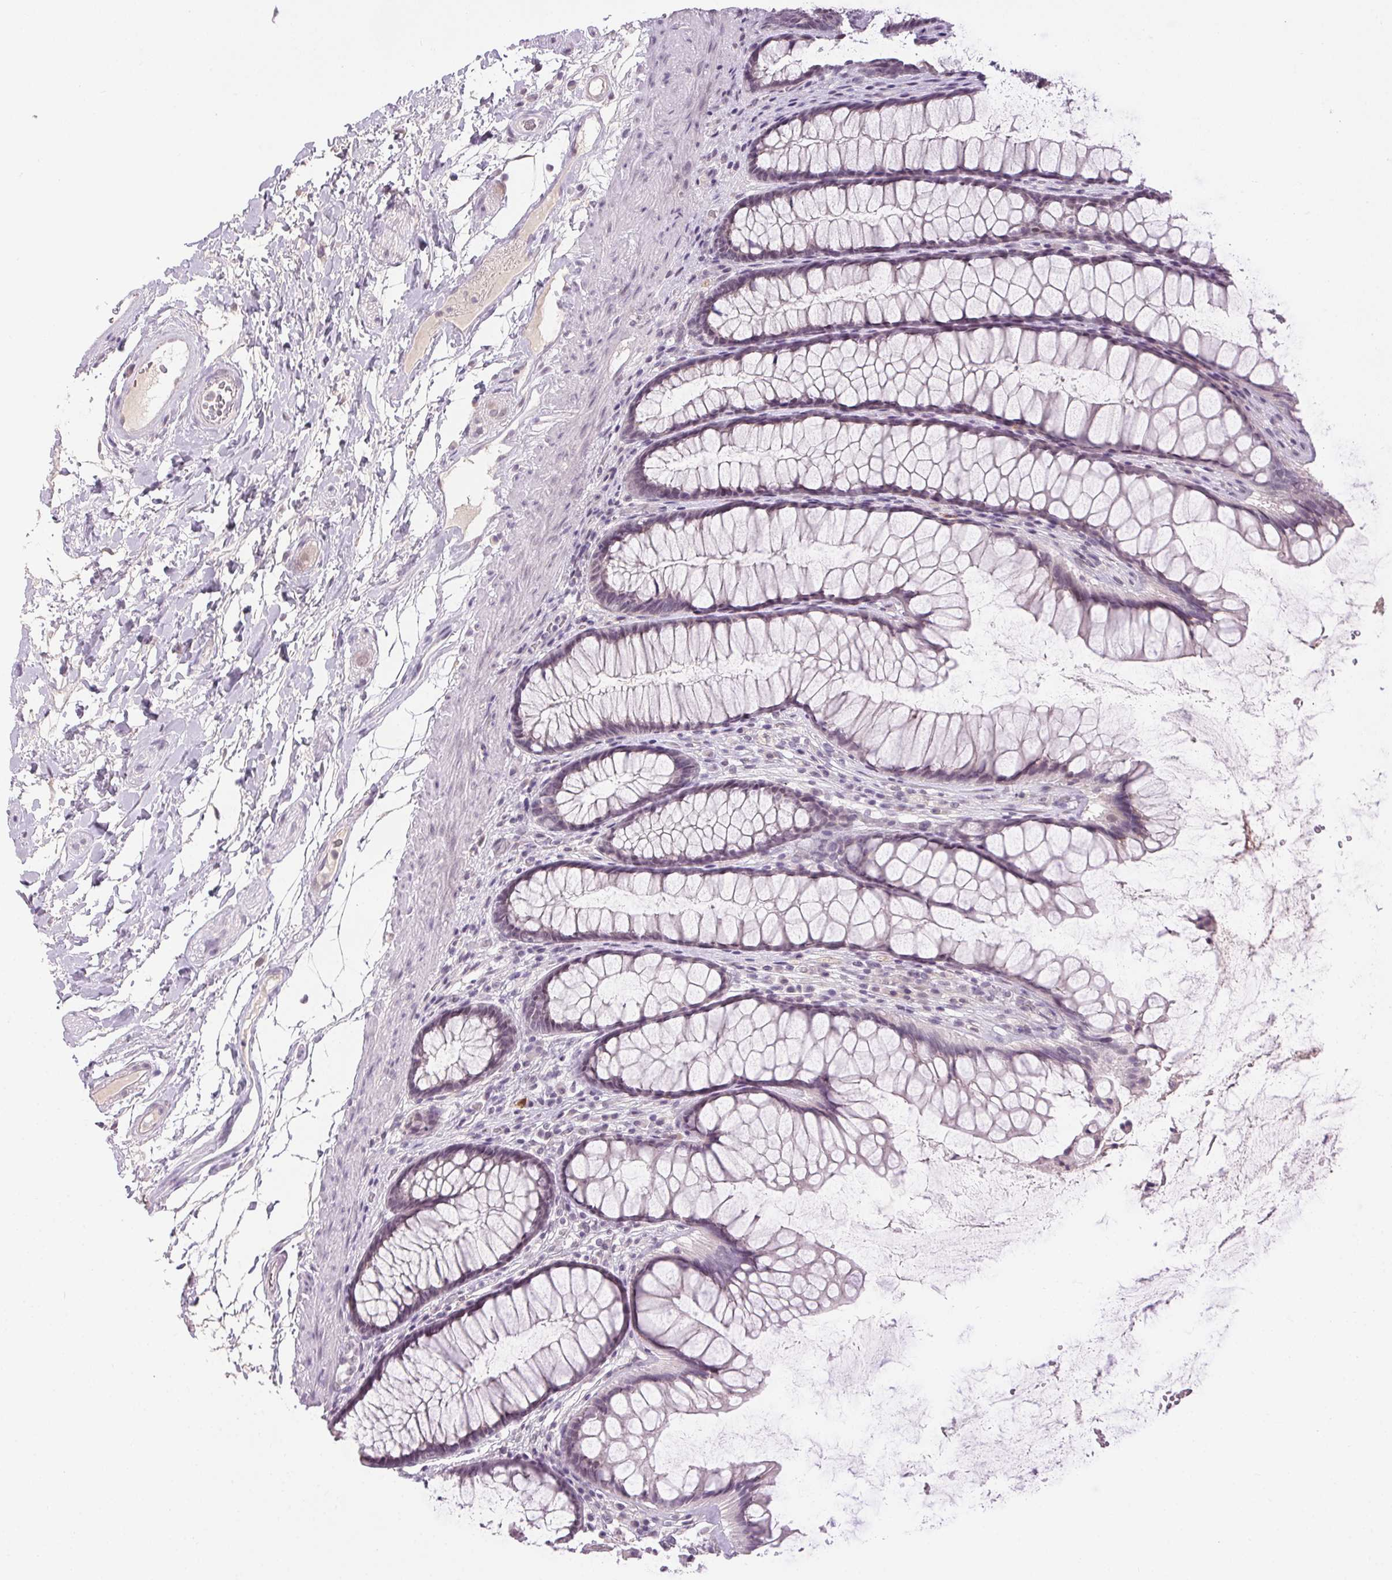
{"staining": {"intensity": "negative", "quantity": "none", "location": "none"}, "tissue": "rectum", "cell_type": "Glandular cells", "image_type": "normal", "snomed": [{"axis": "morphology", "description": "Normal tissue, NOS"}, {"axis": "topography", "description": "Rectum"}], "caption": "A histopathology image of rectum stained for a protein shows no brown staining in glandular cells. (DAB (3,3'-diaminobenzidine) IHC with hematoxylin counter stain).", "gene": "FAM168A", "patient": {"sex": "male", "age": 72}}